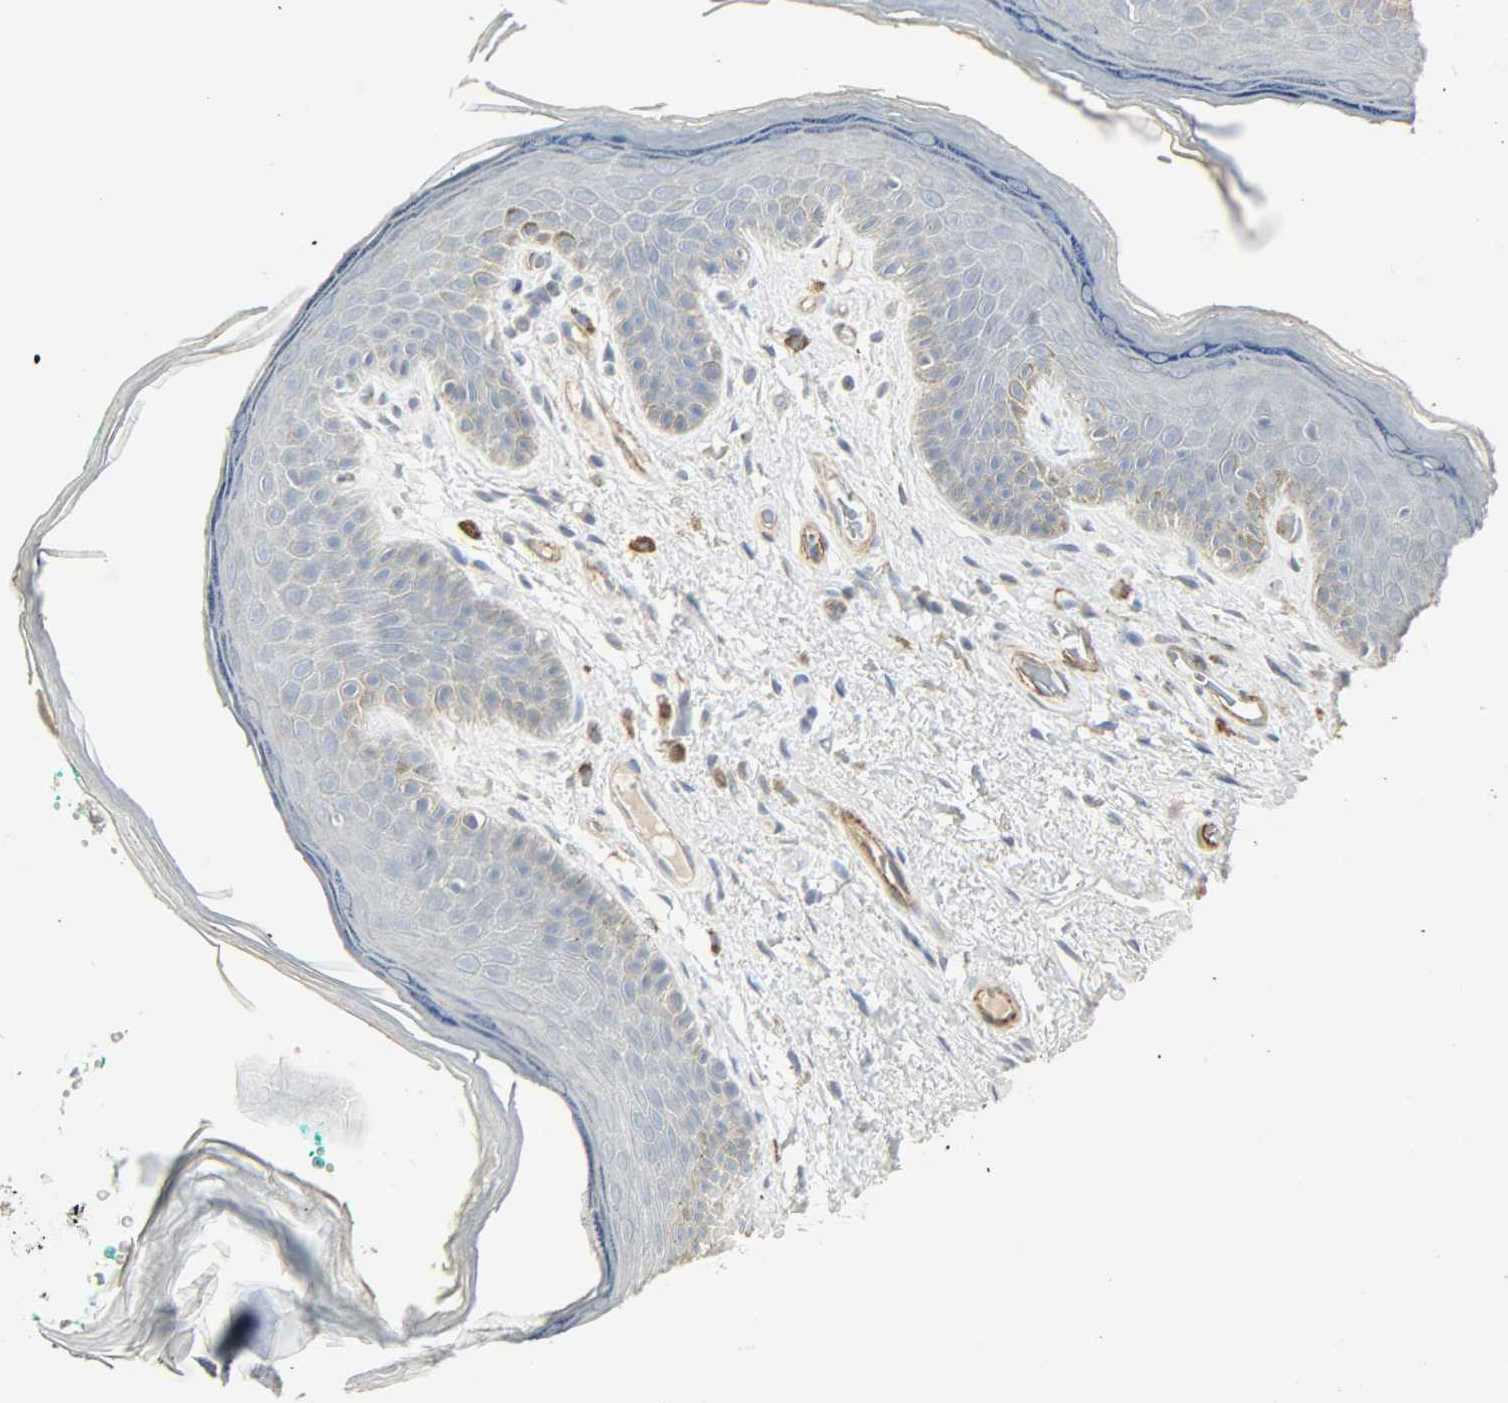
{"staining": {"intensity": "negative", "quantity": "none", "location": "none"}, "tissue": "skin", "cell_type": "Epidermal cells", "image_type": "normal", "snomed": [{"axis": "morphology", "description": "Normal tissue, NOS"}, {"axis": "topography", "description": "Anal"}], "caption": "This is a histopathology image of IHC staining of normal skin, which shows no staining in epidermal cells.", "gene": "ENPEP", "patient": {"sex": "male", "age": 74}}